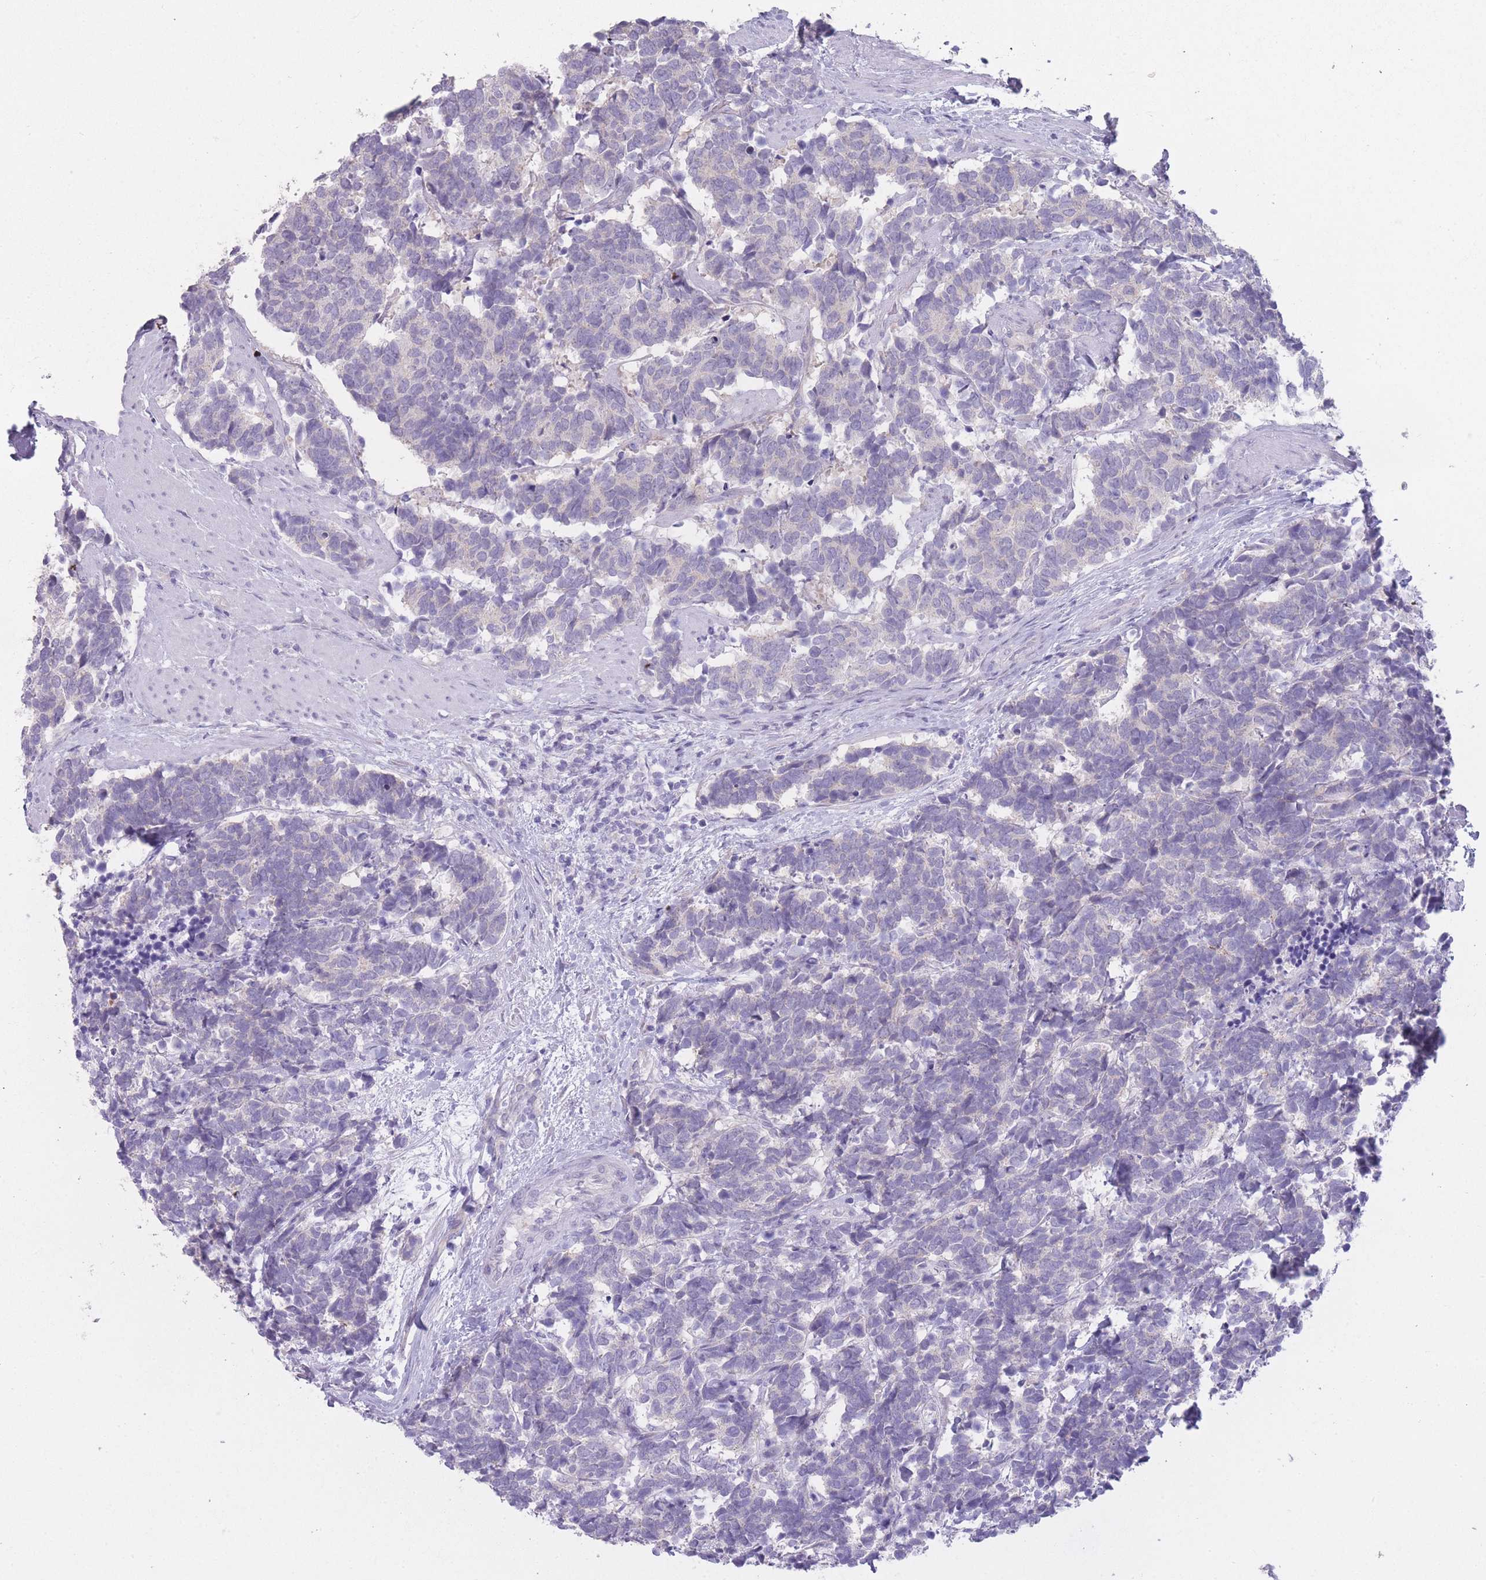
{"staining": {"intensity": "negative", "quantity": "none", "location": "none"}, "tissue": "carcinoid", "cell_type": "Tumor cells", "image_type": "cancer", "snomed": [{"axis": "morphology", "description": "Carcinoma, NOS"}, {"axis": "morphology", "description": "Carcinoid, malignant, NOS"}, {"axis": "topography", "description": "Prostate"}], "caption": "Tumor cells are negative for protein expression in human carcinoid (malignant).", "gene": "DCANP1", "patient": {"sex": "male", "age": 57}}